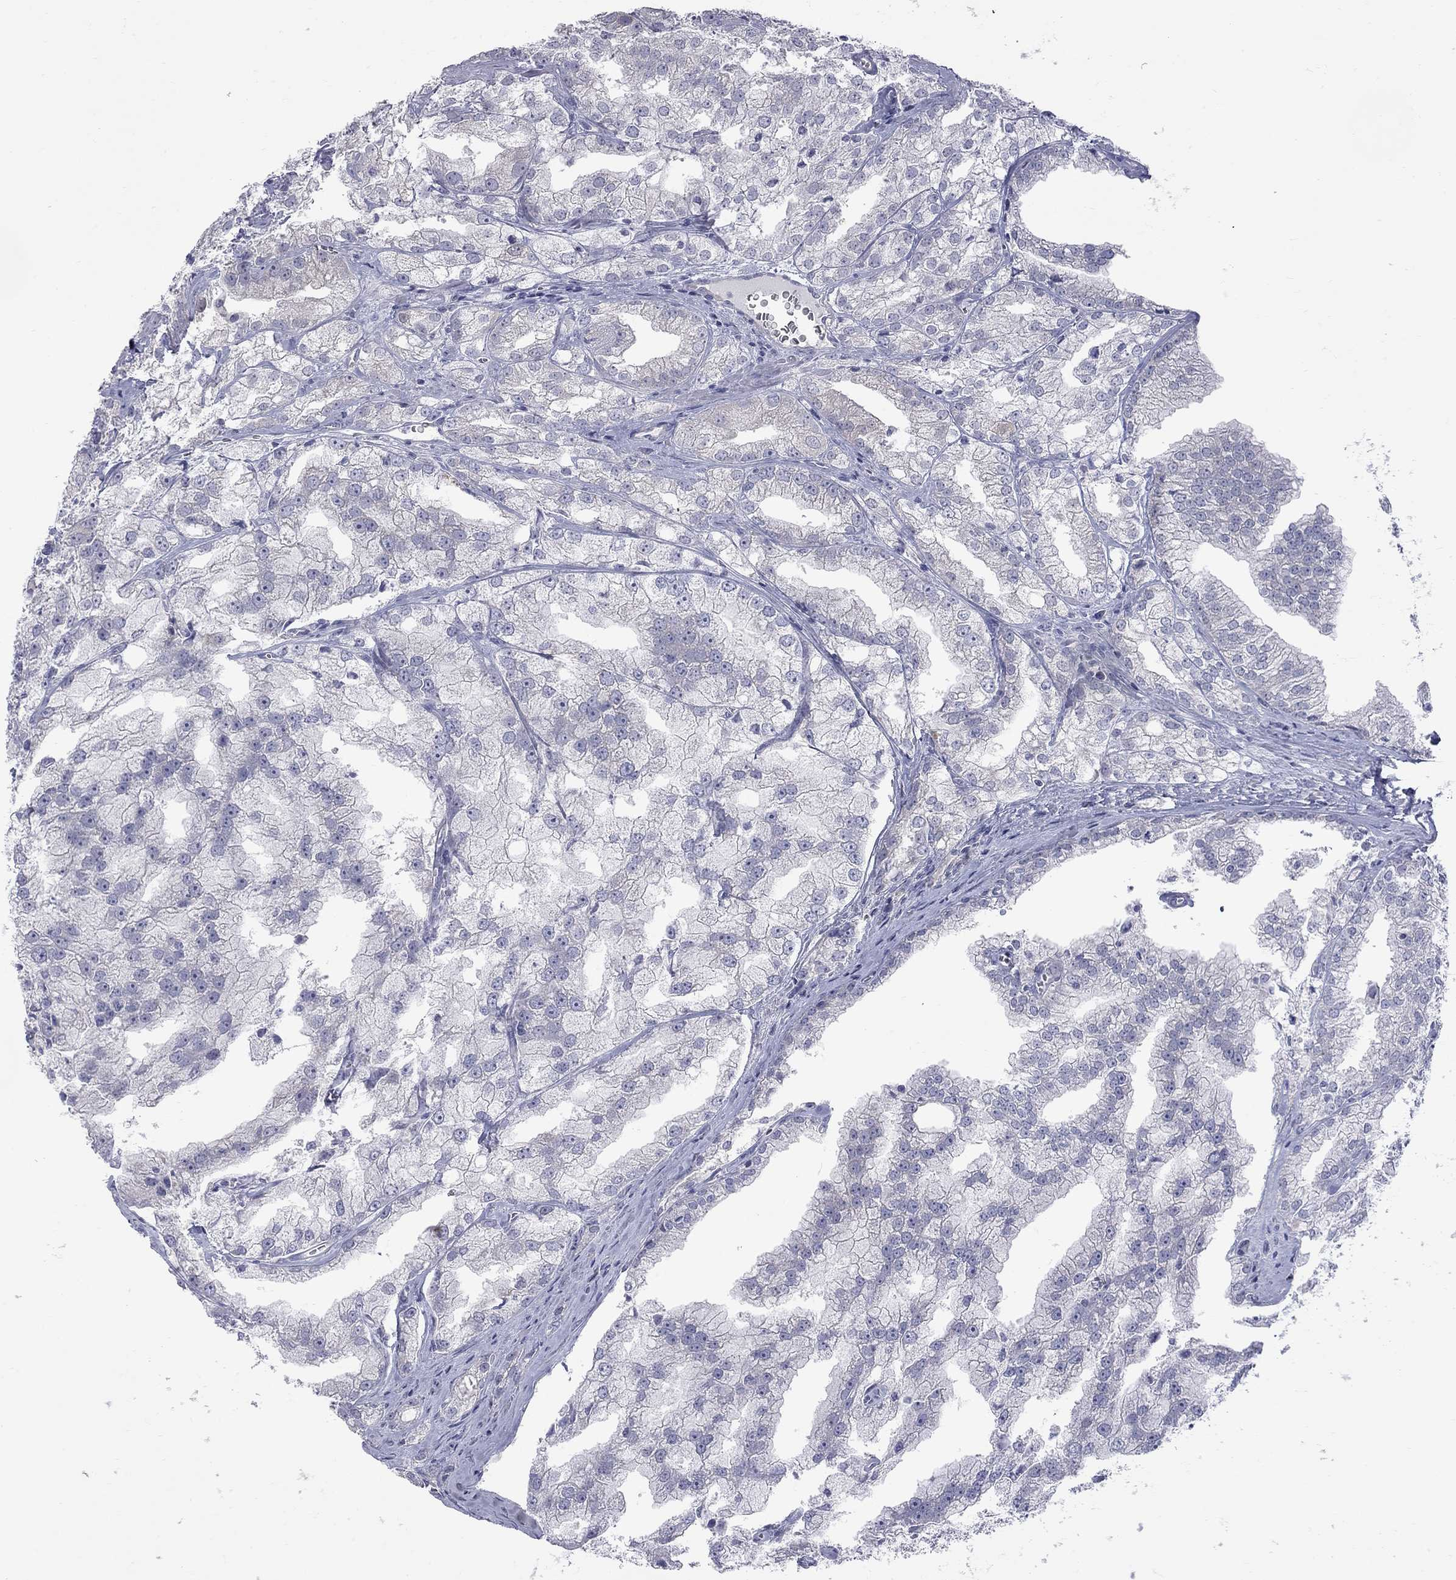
{"staining": {"intensity": "negative", "quantity": "none", "location": "none"}, "tissue": "prostate cancer", "cell_type": "Tumor cells", "image_type": "cancer", "snomed": [{"axis": "morphology", "description": "Adenocarcinoma, NOS"}, {"axis": "topography", "description": "Prostate"}], "caption": "This is a micrograph of immunohistochemistry staining of prostate adenocarcinoma, which shows no expression in tumor cells.", "gene": "ABCB4", "patient": {"sex": "male", "age": 70}}